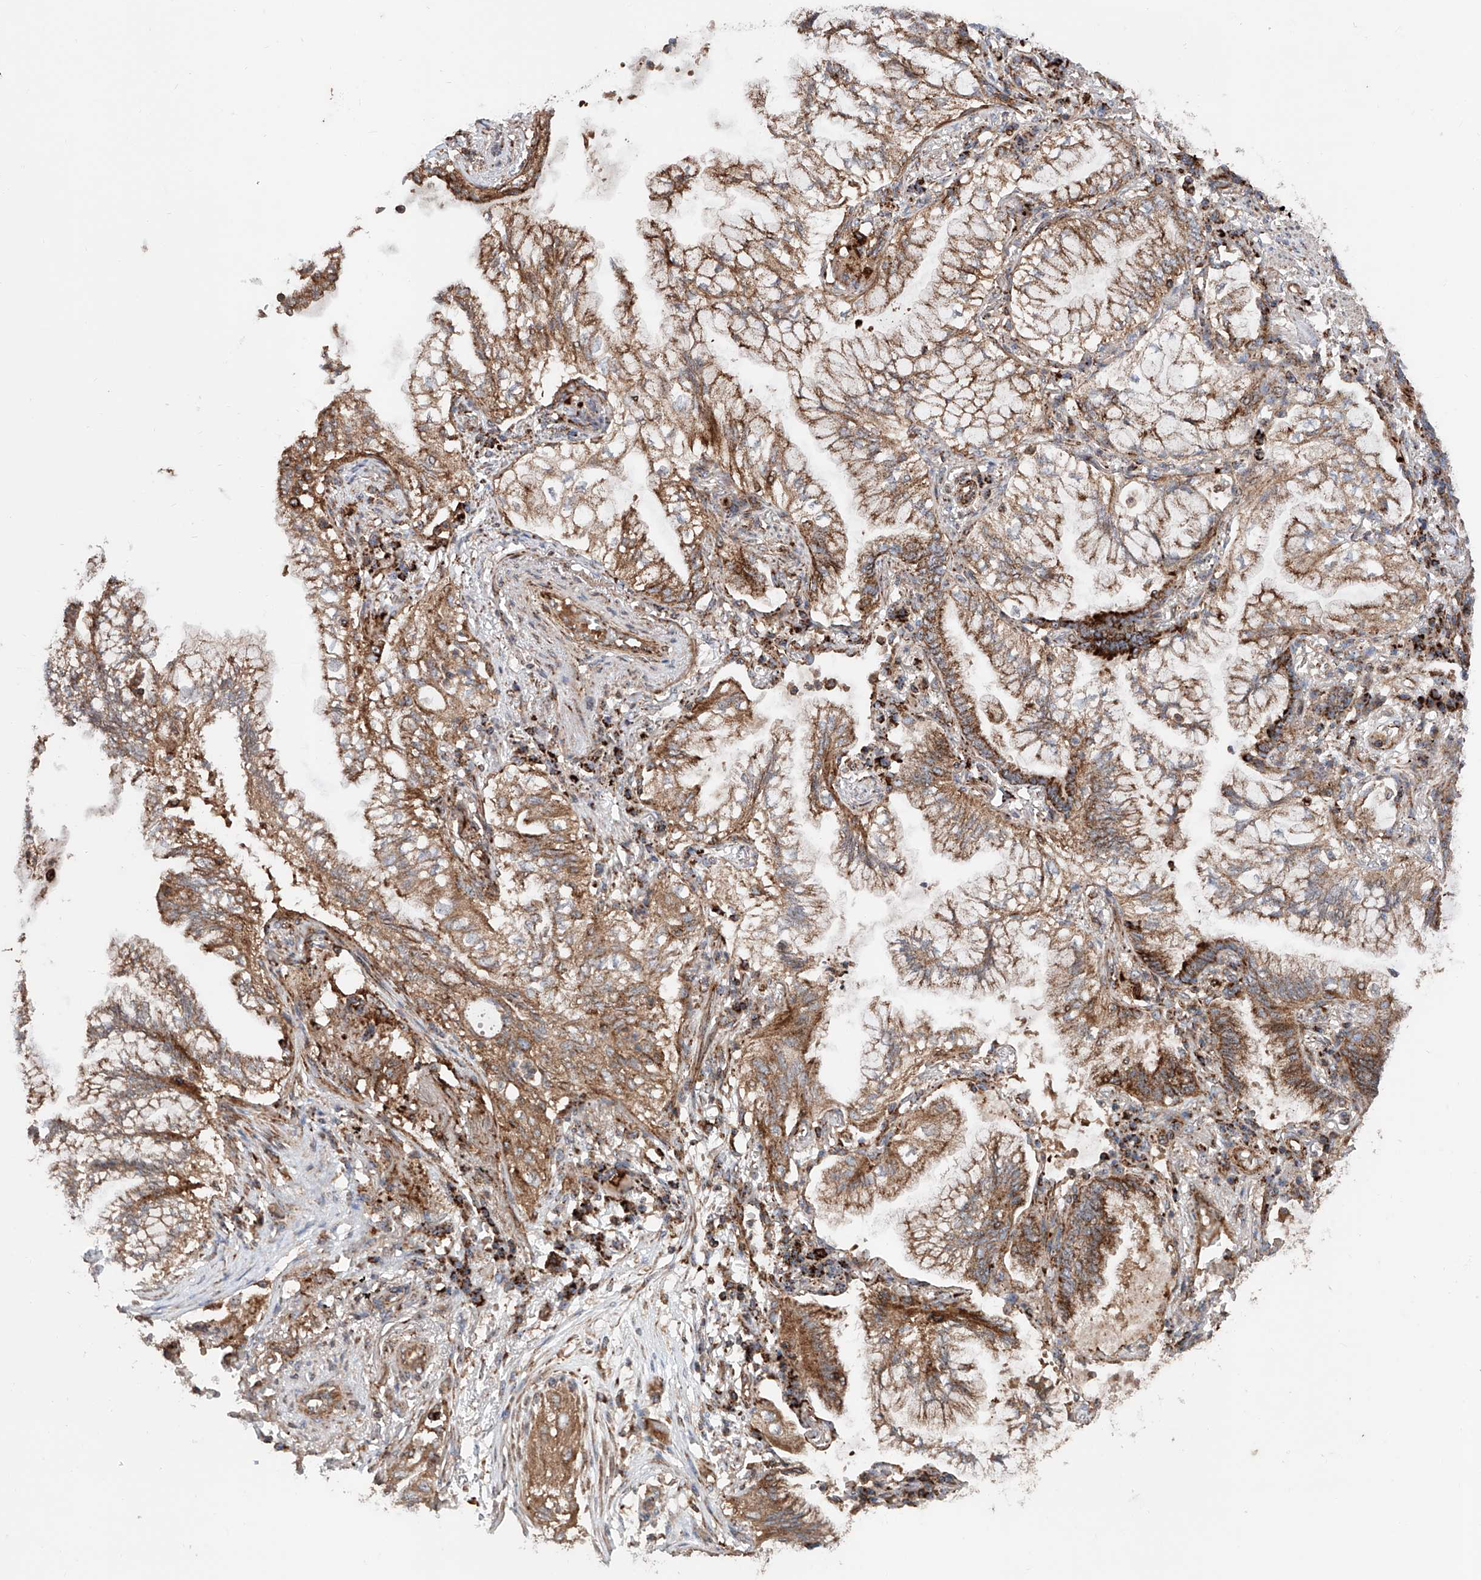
{"staining": {"intensity": "moderate", "quantity": ">75%", "location": "cytoplasmic/membranous"}, "tissue": "lung cancer", "cell_type": "Tumor cells", "image_type": "cancer", "snomed": [{"axis": "morphology", "description": "Adenocarcinoma, NOS"}, {"axis": "topography", "description": "Lung"}], "caption": "Immunohistochemical staining of human adenocarcinoma (lung) exhibits medium levels of moderate cytoplasmic/membranous positivity in about >75% of tumor cells.", "gene": "PISD", "patient": {"sex": "female", "age": 70}}